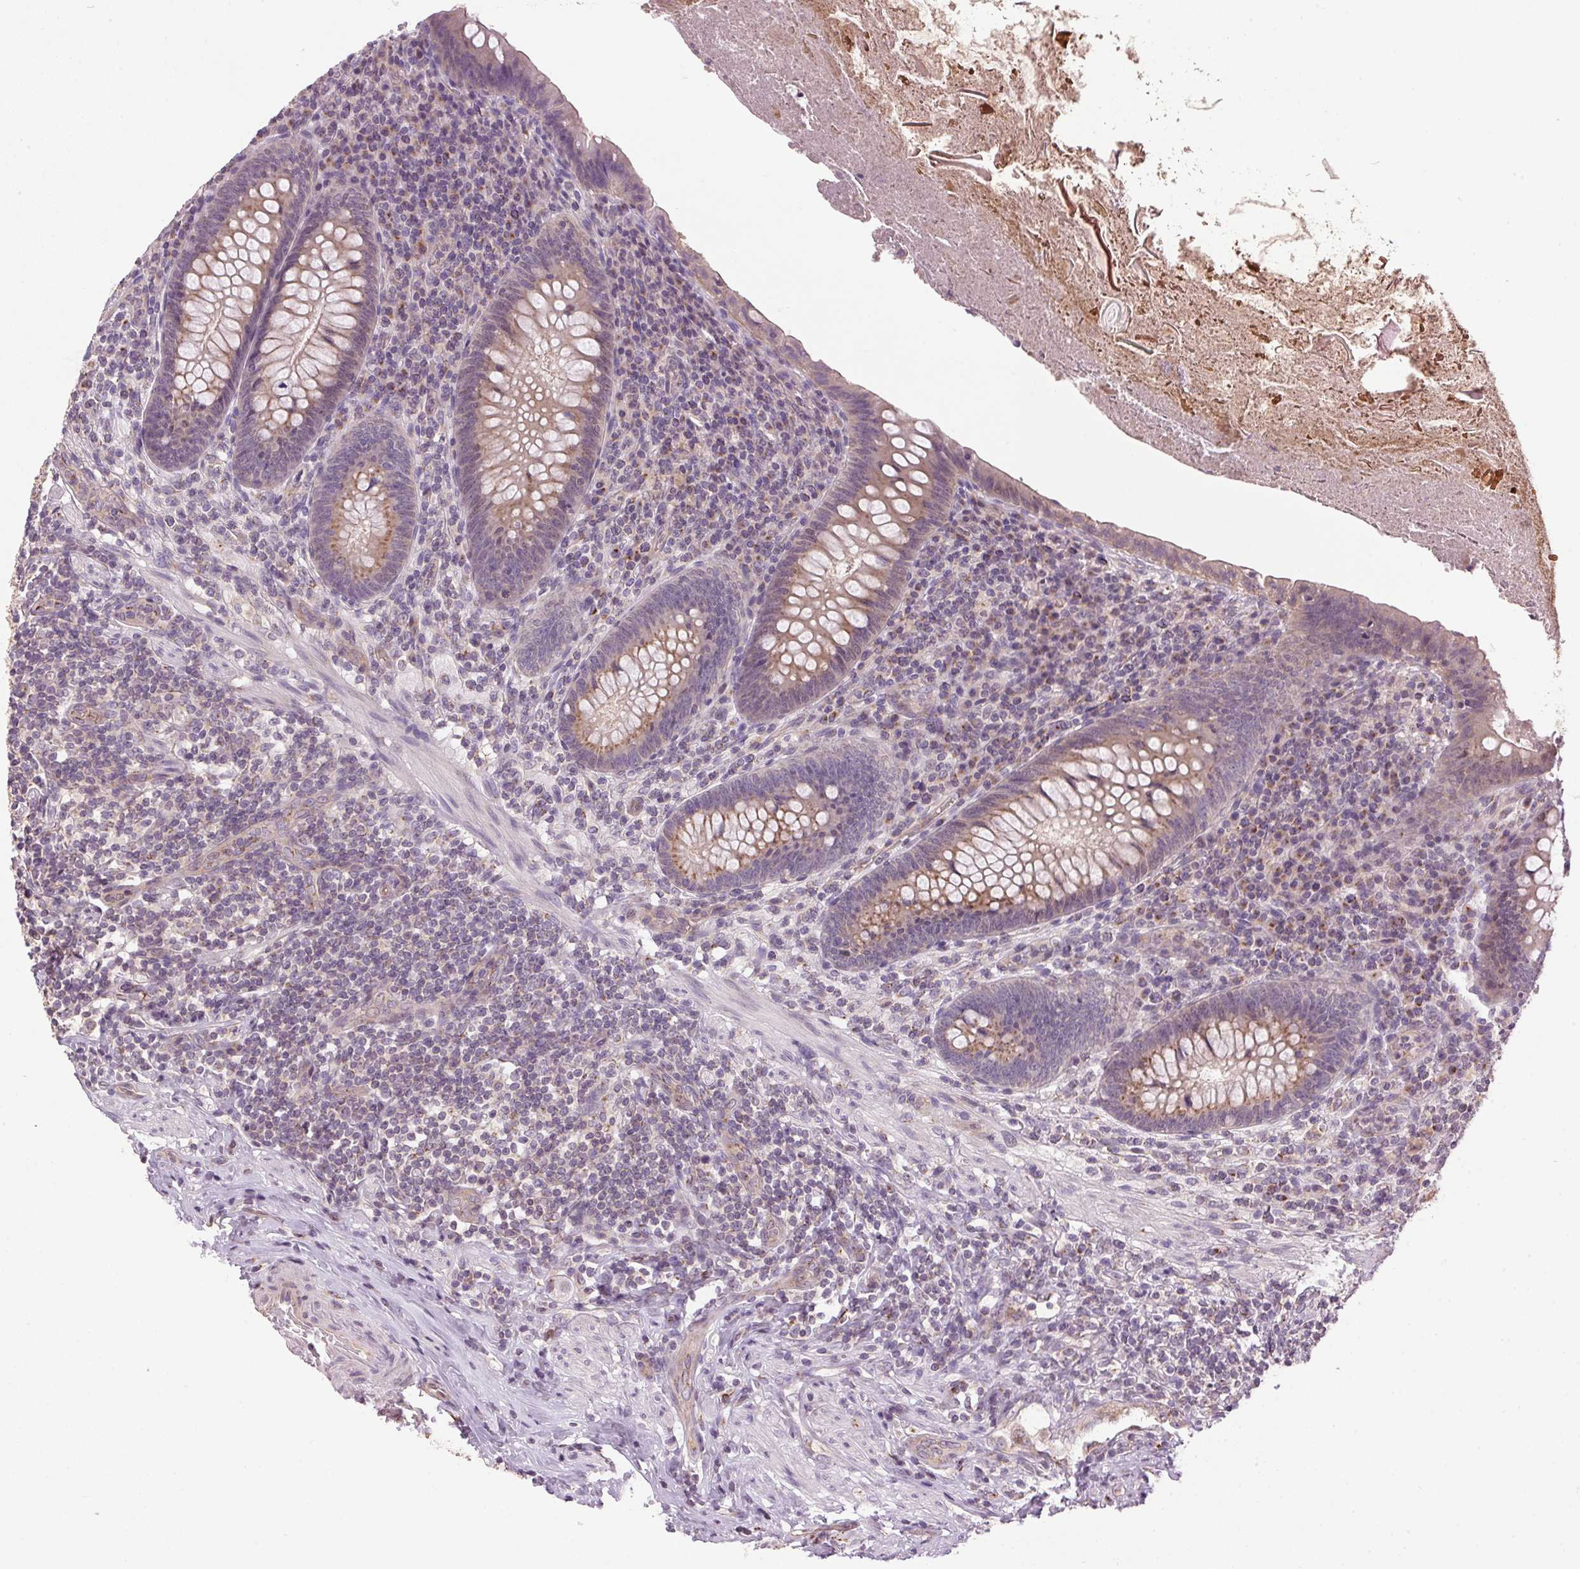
{"staining": {"intensity": "moderate", "quantity": "25%-75%", "location": "cytoplasmic/membranous"}, "tissue": "appendix", "cell_type": "Glandular cells", "image_type": "normal", "snomed": [{"axis": "morphology", "description": "Normal tissue, NOS"}, {"axis": "topography", "description": "Appendix"}], "caption": "Immunohistochemistry (IHC) of unremarkable appendix reveals medium levels of moderate cytoplasmic/membranous staining in approximately 25%-75% of glandular cells. Using DAB (3,3'-diaminobenzidine) (brown) and hematoxylin (blue) stains, captured at high magnification using brightfield microscopy.", "gene": "GOLPH3", "patient": {"sex": "male", "age": 47}}